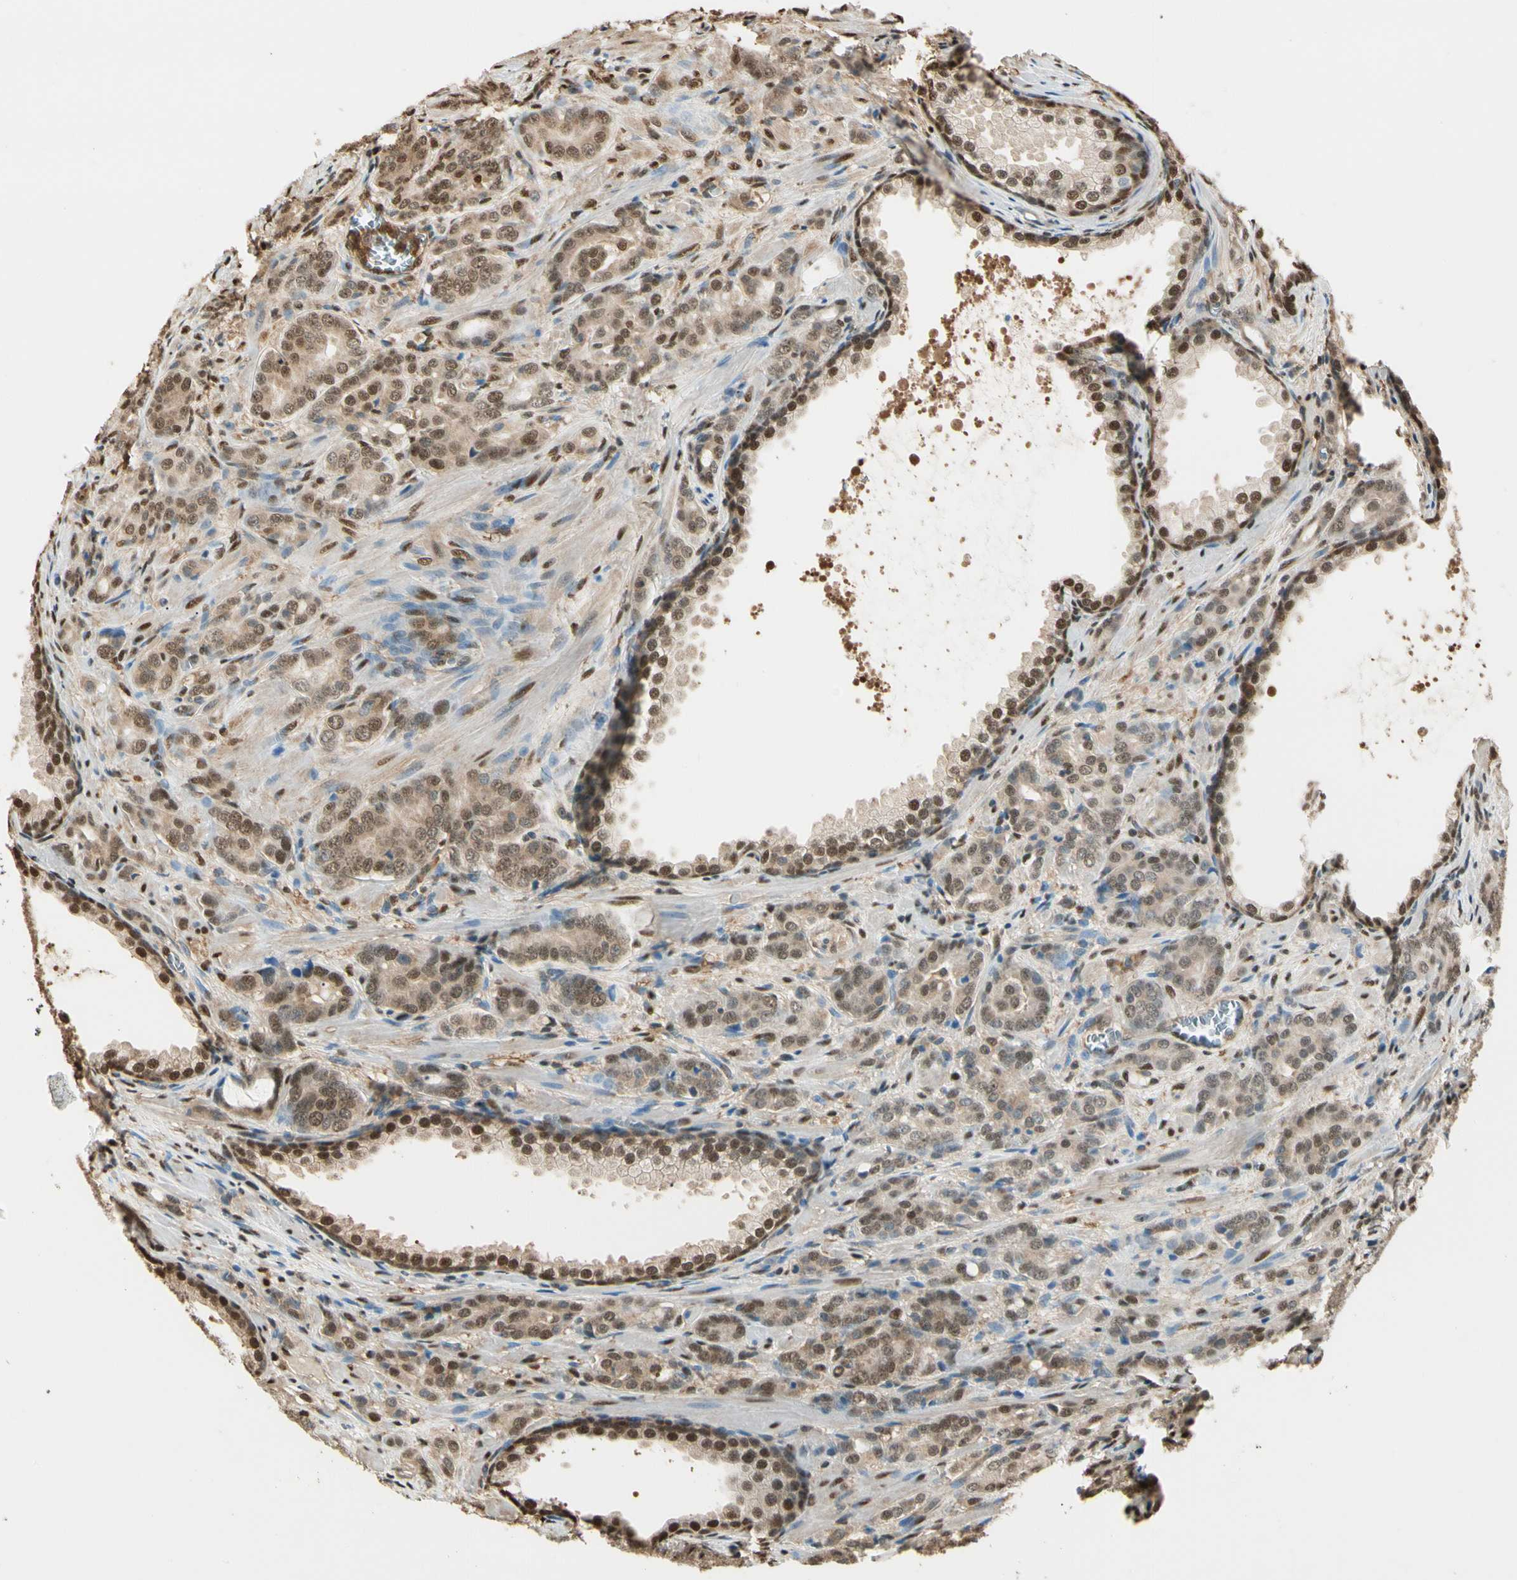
{"staining": {"intensity": "weak", "quantity": ">75%", "location": "cytoplasmic/membranous,nuclear"}, "tissue": "prostate cancer", "cell_type": "Tumor cells", "image_type": "cancer", "snomed": [{"axis": "morphology", "description": "Adenocarcinoma, High grade"}, {"axis": "topography", "description": "Prostate"}], "caption": "Protein analysis of adenocarcinoma (high-grade) (prostate) tissue demonstrates weak cytoplasmic/membranous and nuclear positivity in about >75% of tumor cells. The staining was performed using DAB to visualize the protein expression in brown, while the nuclei were stained in blue with hematoxylin (Magnification: 20x).", "gene": "PNCK", "patient": {"sex": "male", "age": 64}}